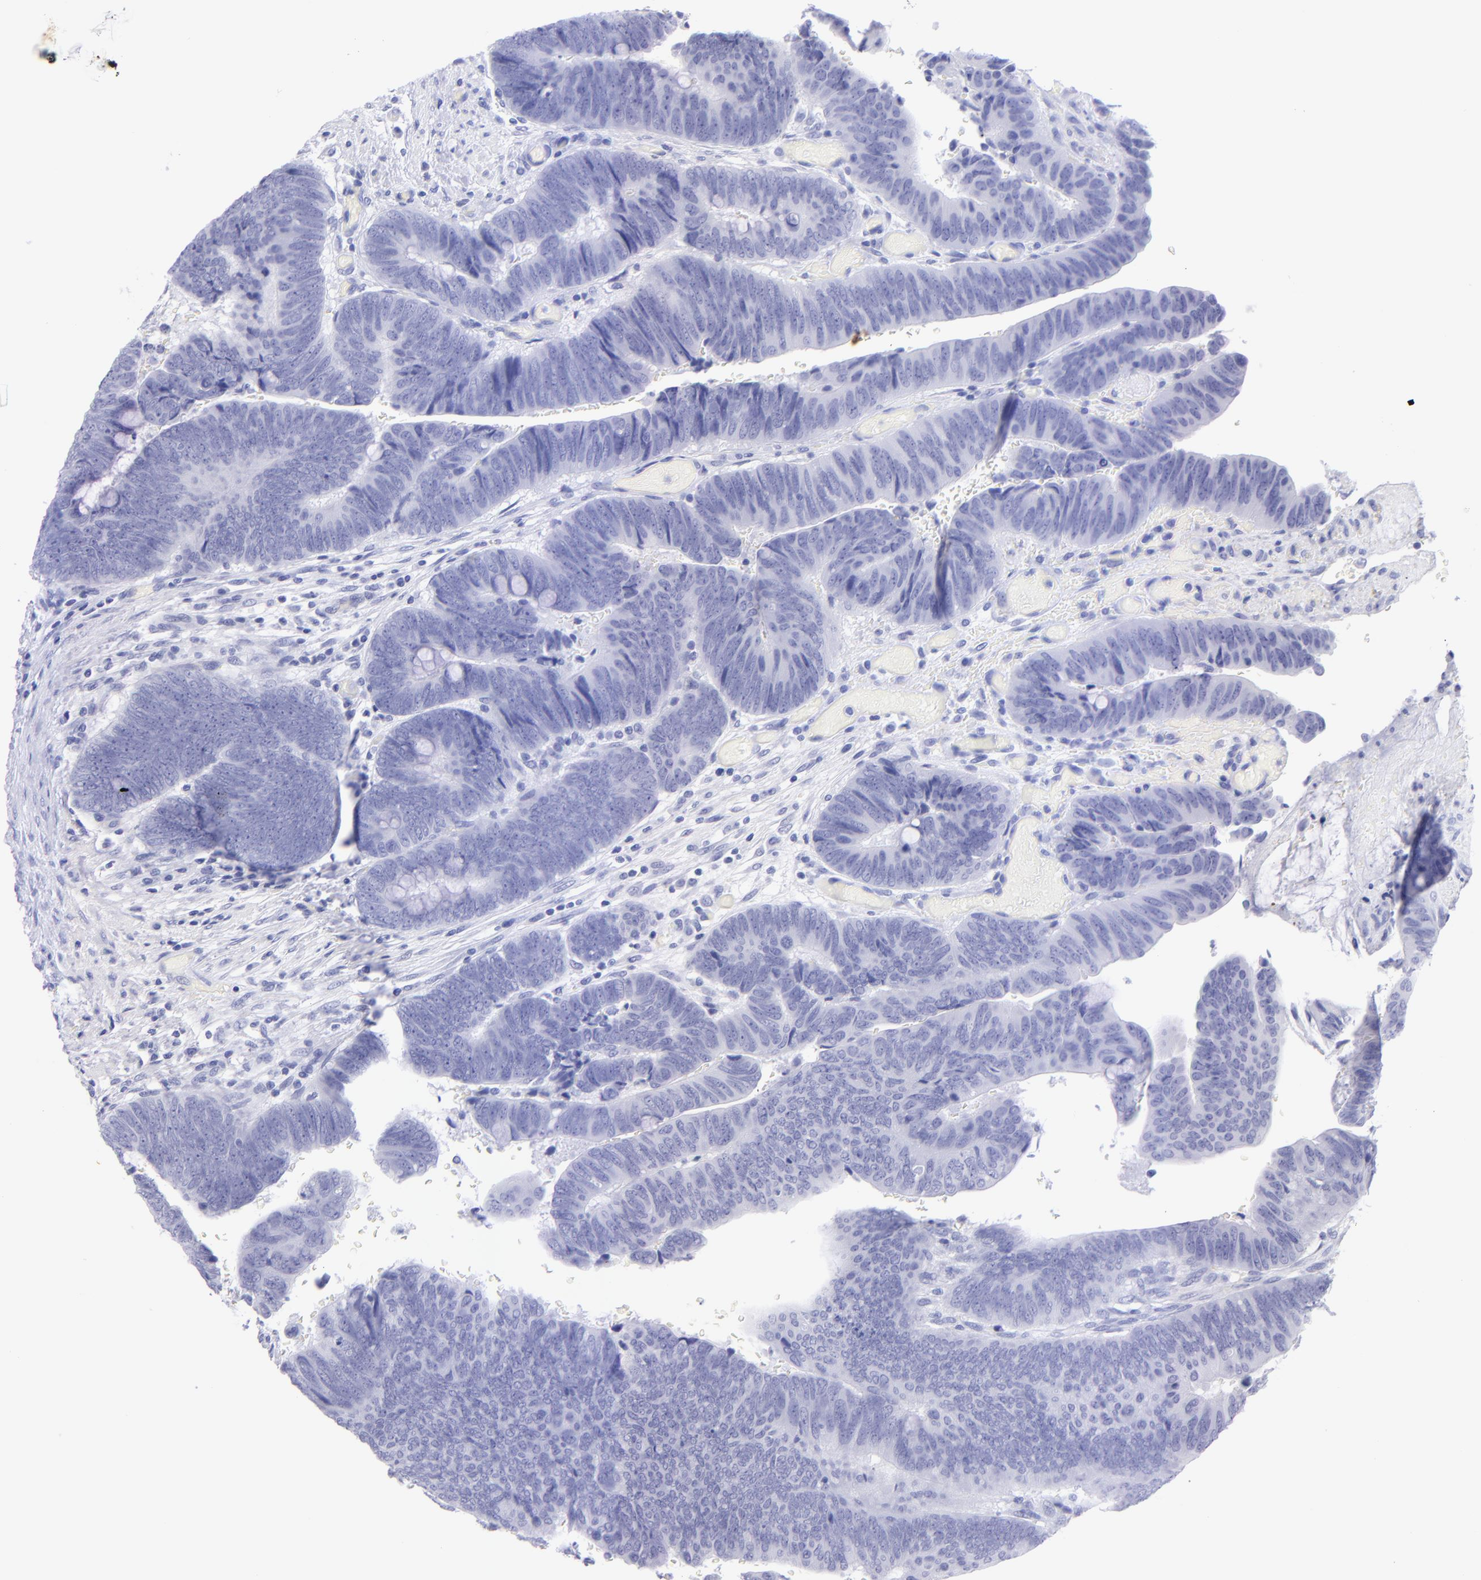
{"staining": {"intensity": "negative", "quantity": "none", "location": "none"}, "tissue": "colorectal cancer", "cell_type": "Tumor cells", "image_type": "cancer", "snomed": [{"axis": "morphology", "description": "Normal tissue, NOS"}, {"axis": "morphology", "description": "Adenocarcinoma, NOS"}, {"axis": "topography", "description": "Rectum"}], "caption": "High magnification brightfield microscopy of colorectal cancer stained with DAB (brown) and counterstained with hematoxylin (blue): tumor cells show no significant positivity.", "gene": "CNP", "patient": {"sex": "male", "age": 92}}